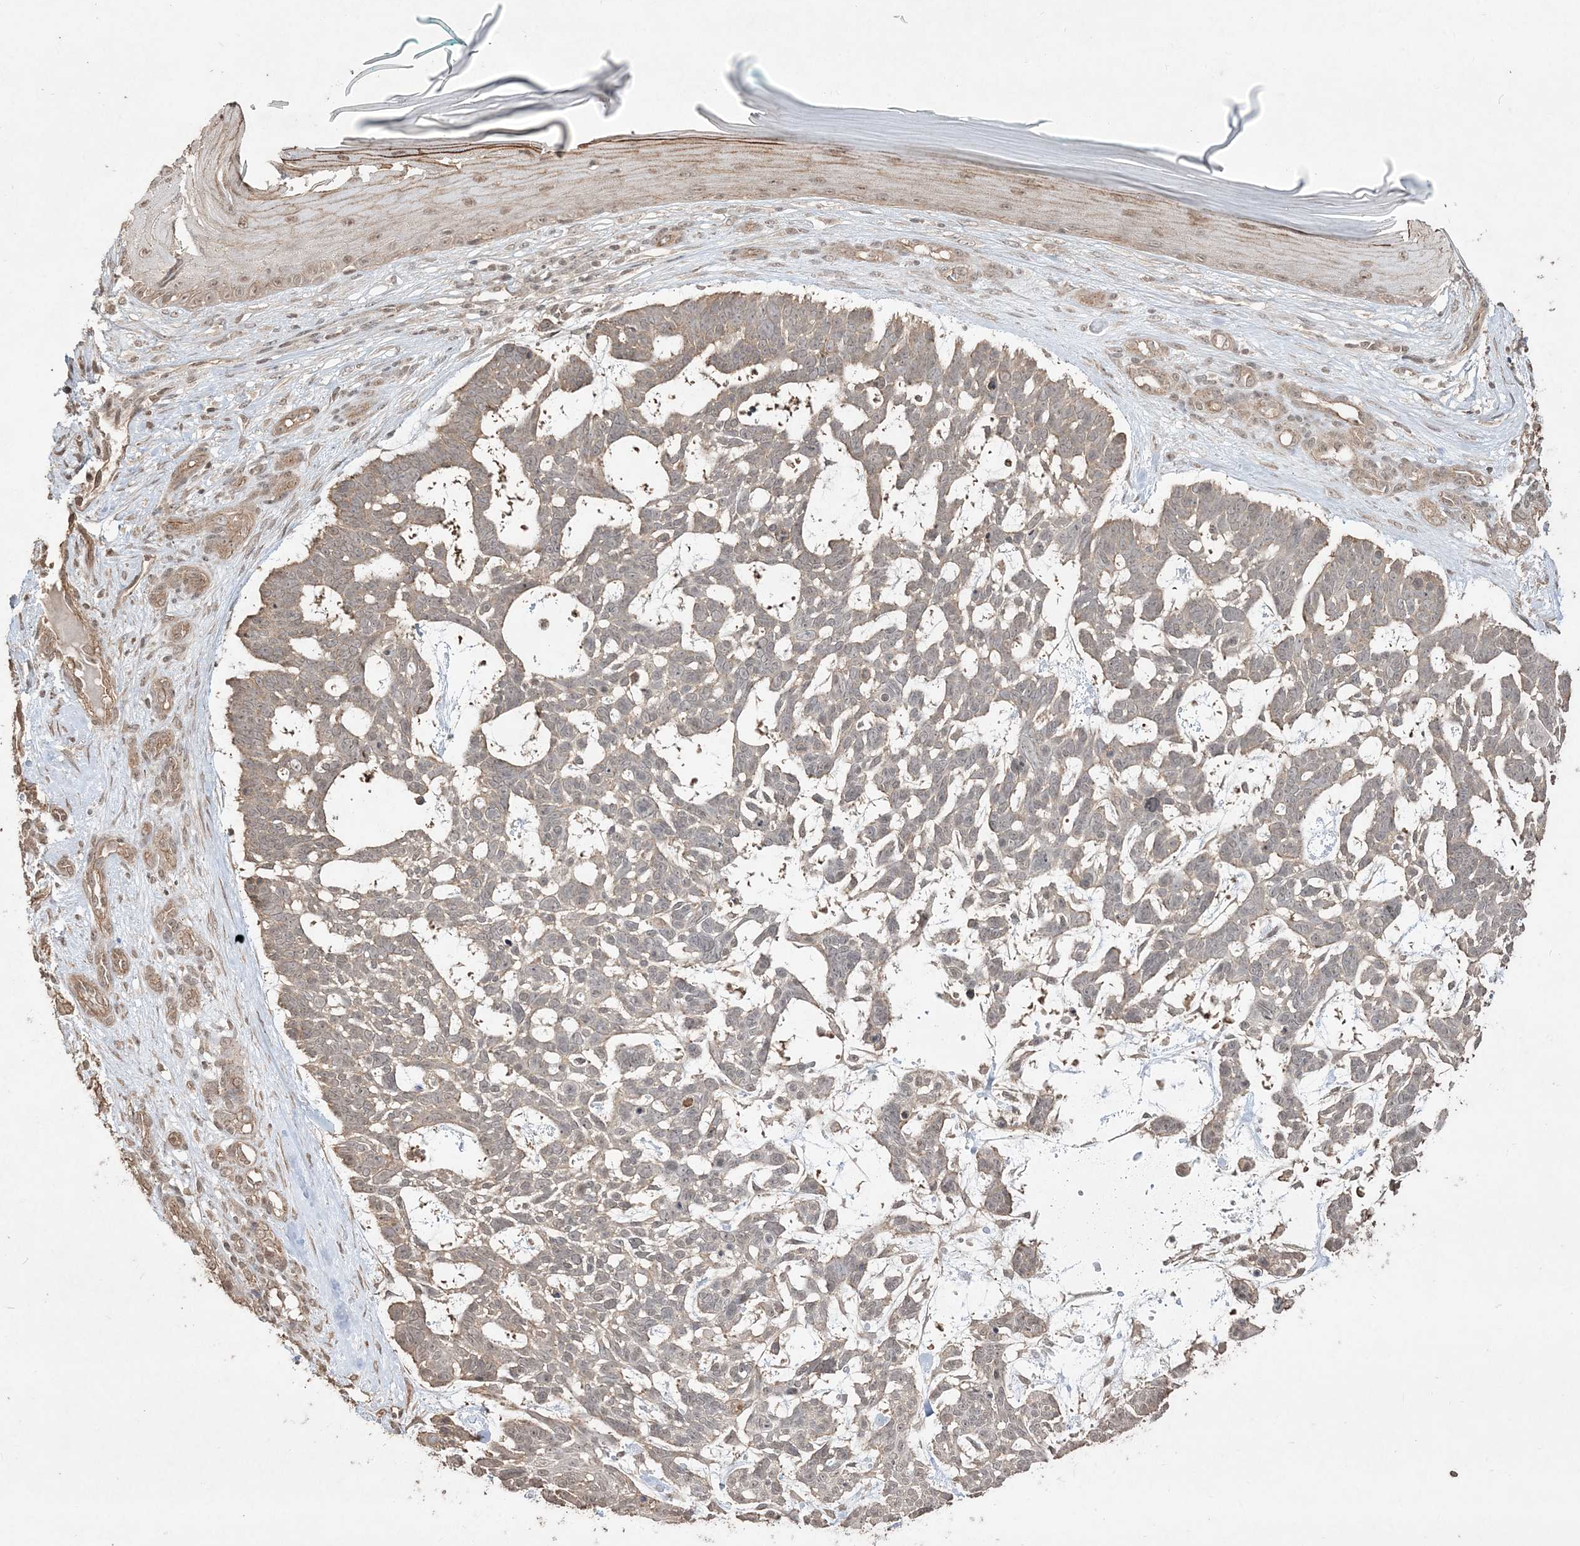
{"staining": {"intensity": "weak", "quantity": "<25%", "location": "cytoplasmic/membranous"}, "tissue": "skin cancer", "cell_type": "Tumor cells", "image_type": "cancer", "snomed": [{"axis": "morphology", "description": "Basal cell carcinoma"}, {"axis": "topography", "description": "Skin"}], "caption": "Micrograph shows no significant protein positivity in tumor cells of skin basal cell carcinoma.", "gene": "EHHADH", "patient": {"sex": "male", "age": 88}}